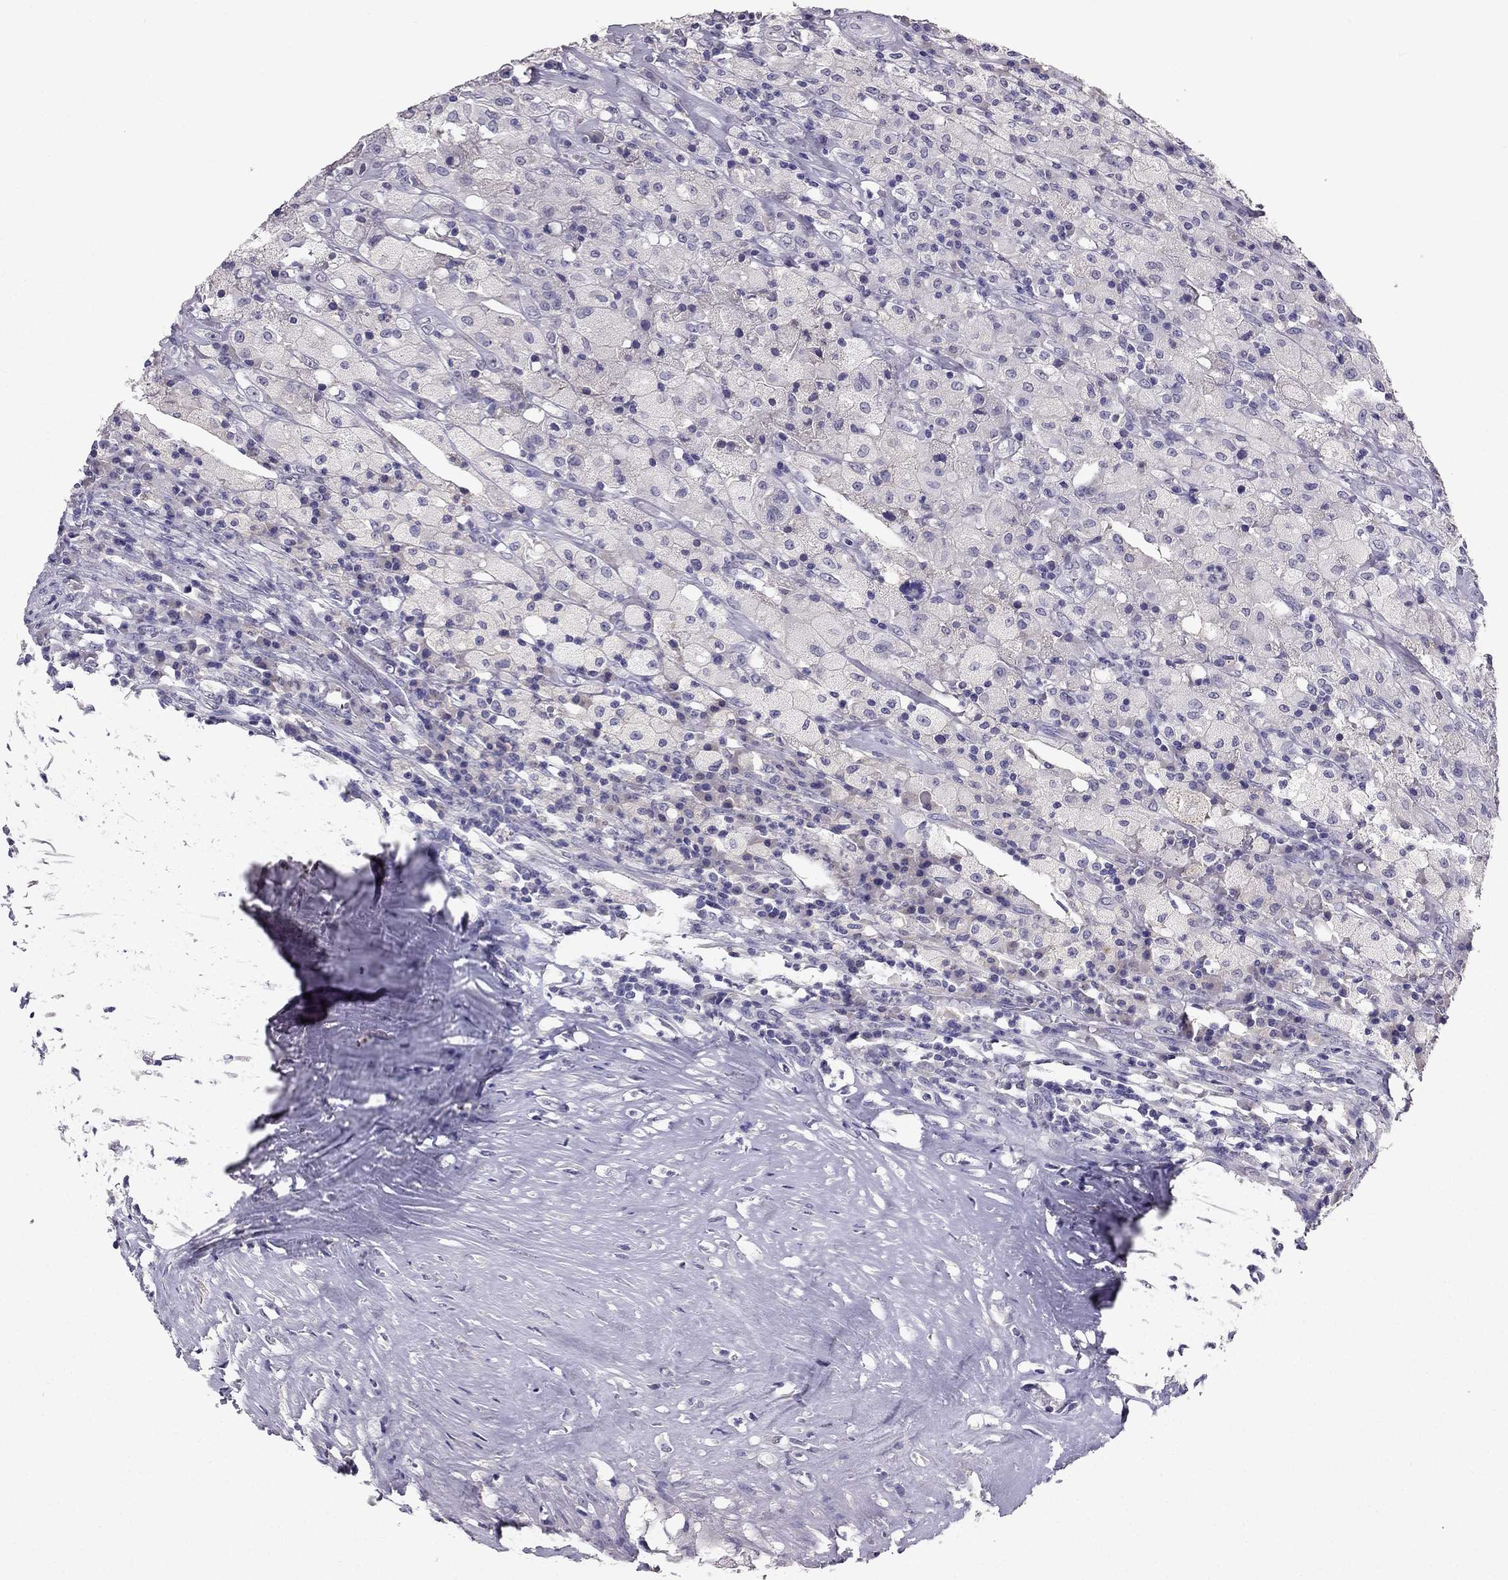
{"staining": {"intensity": "negative", "quantity": "none", "location": "none"}, "tissue": "testis cancer", "cell_type": "Tumor cells", "image_type": "cancer", "snomed": [{"axis": "morphology", "description": "Necrosis, NOS"}, {"axis": "morphology", "description": "Carcinoma, Embryonal, NOS"}, {"axis": "topography", "description": "Testis"}], "caption": "High power microscopy micrograph of an immunohistochemistry micrograph of embryonal carcinoma (testis), revealing no significant staining in tumor cells.", "gene": "SCG5", "patient": {"sex": "male", "age": 19}}